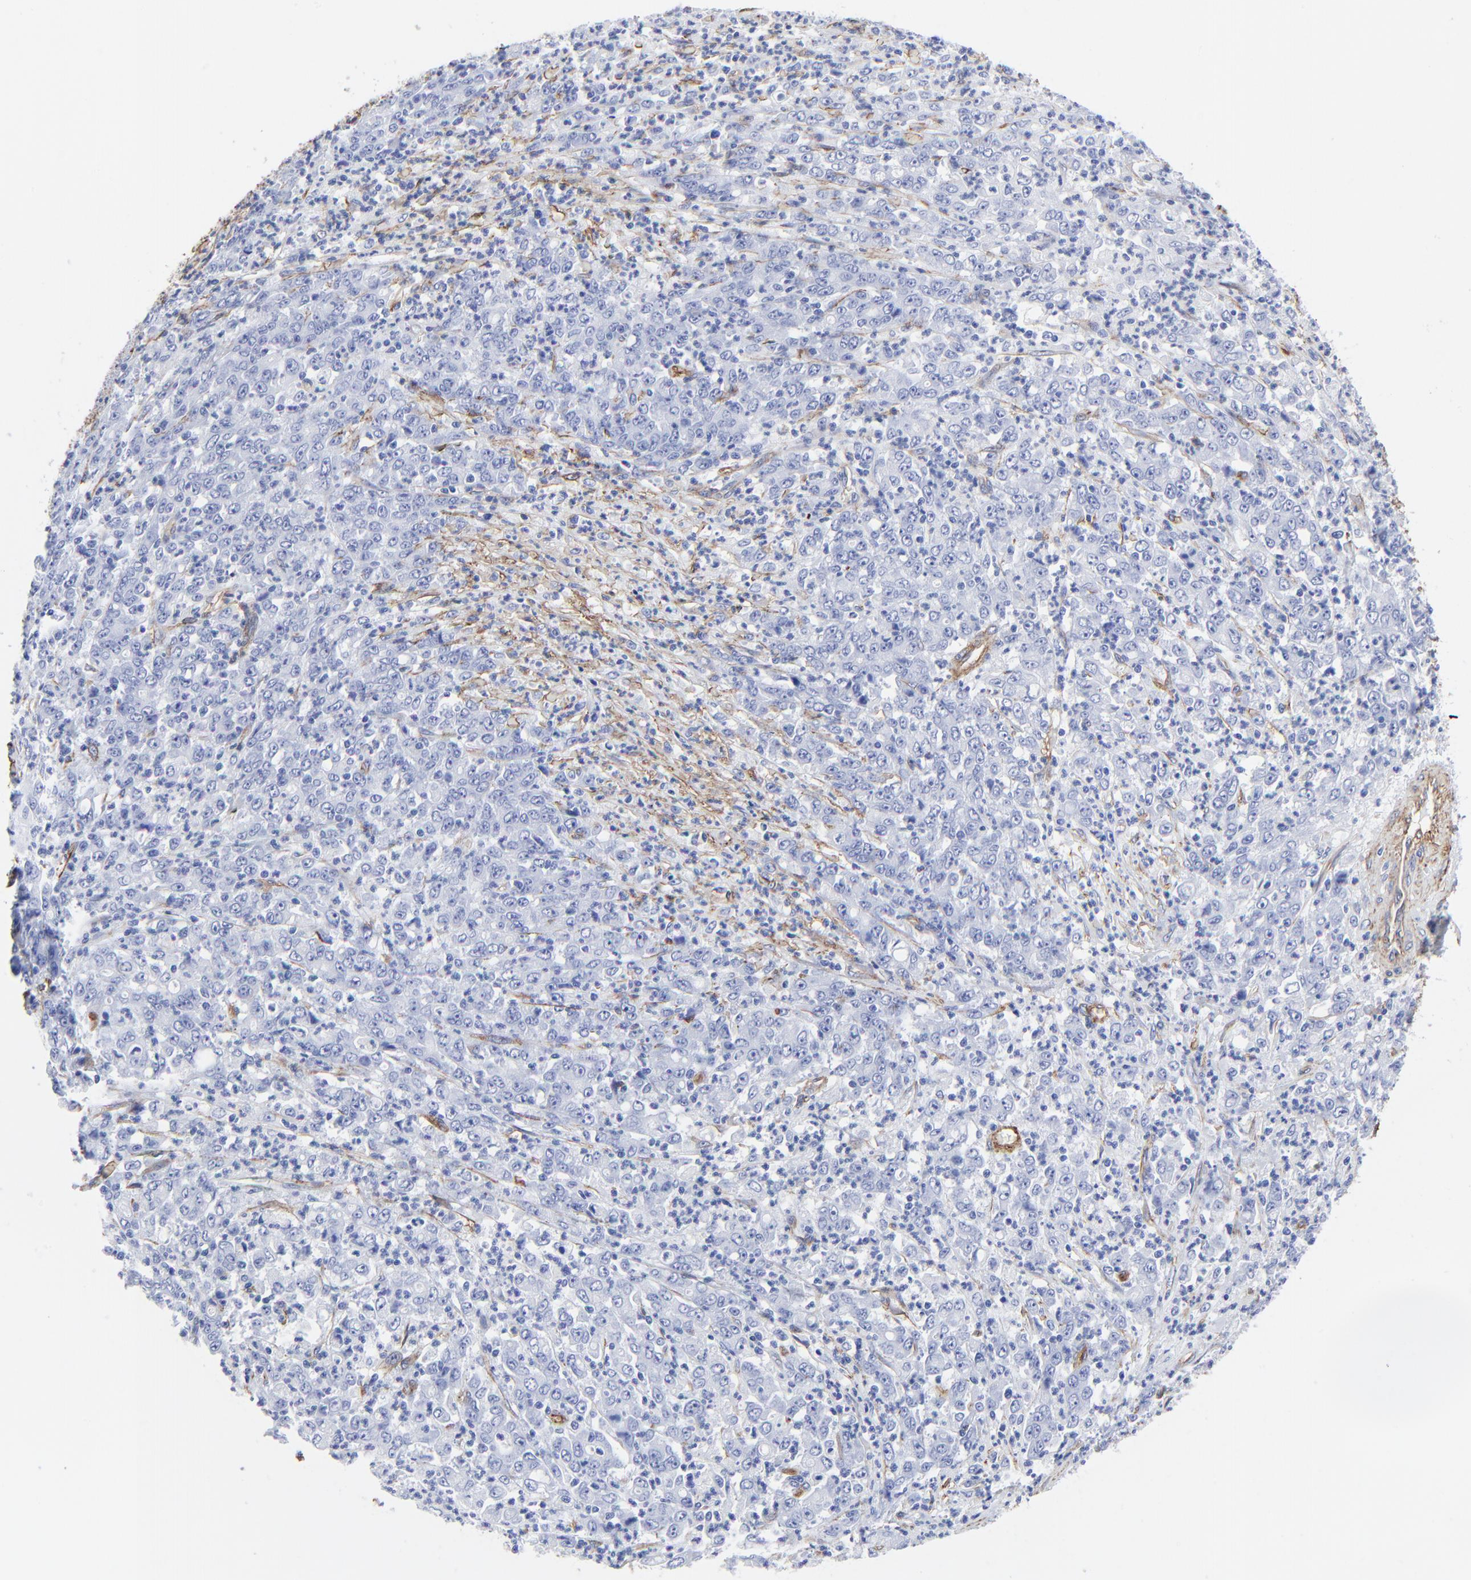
{"staining": {"intensity": "negative", "quantity": "none", "location": "none"}, "tissue": "stomach cancer", "cell_type": "Tumor cells", "image_type": "cancer", "snomed": [{"axis": "morphology", "description": "Adenocarcinoma, NOS"}, {"axis": "topography", "description": "Stomach, lower"}], "caption": "This is an immunohistochemistry image of adenocarcinoma (stomach). There is no expression in tumor cells.", "gene": "CAV1", "patient": {"sex": "female", "age": 71}}